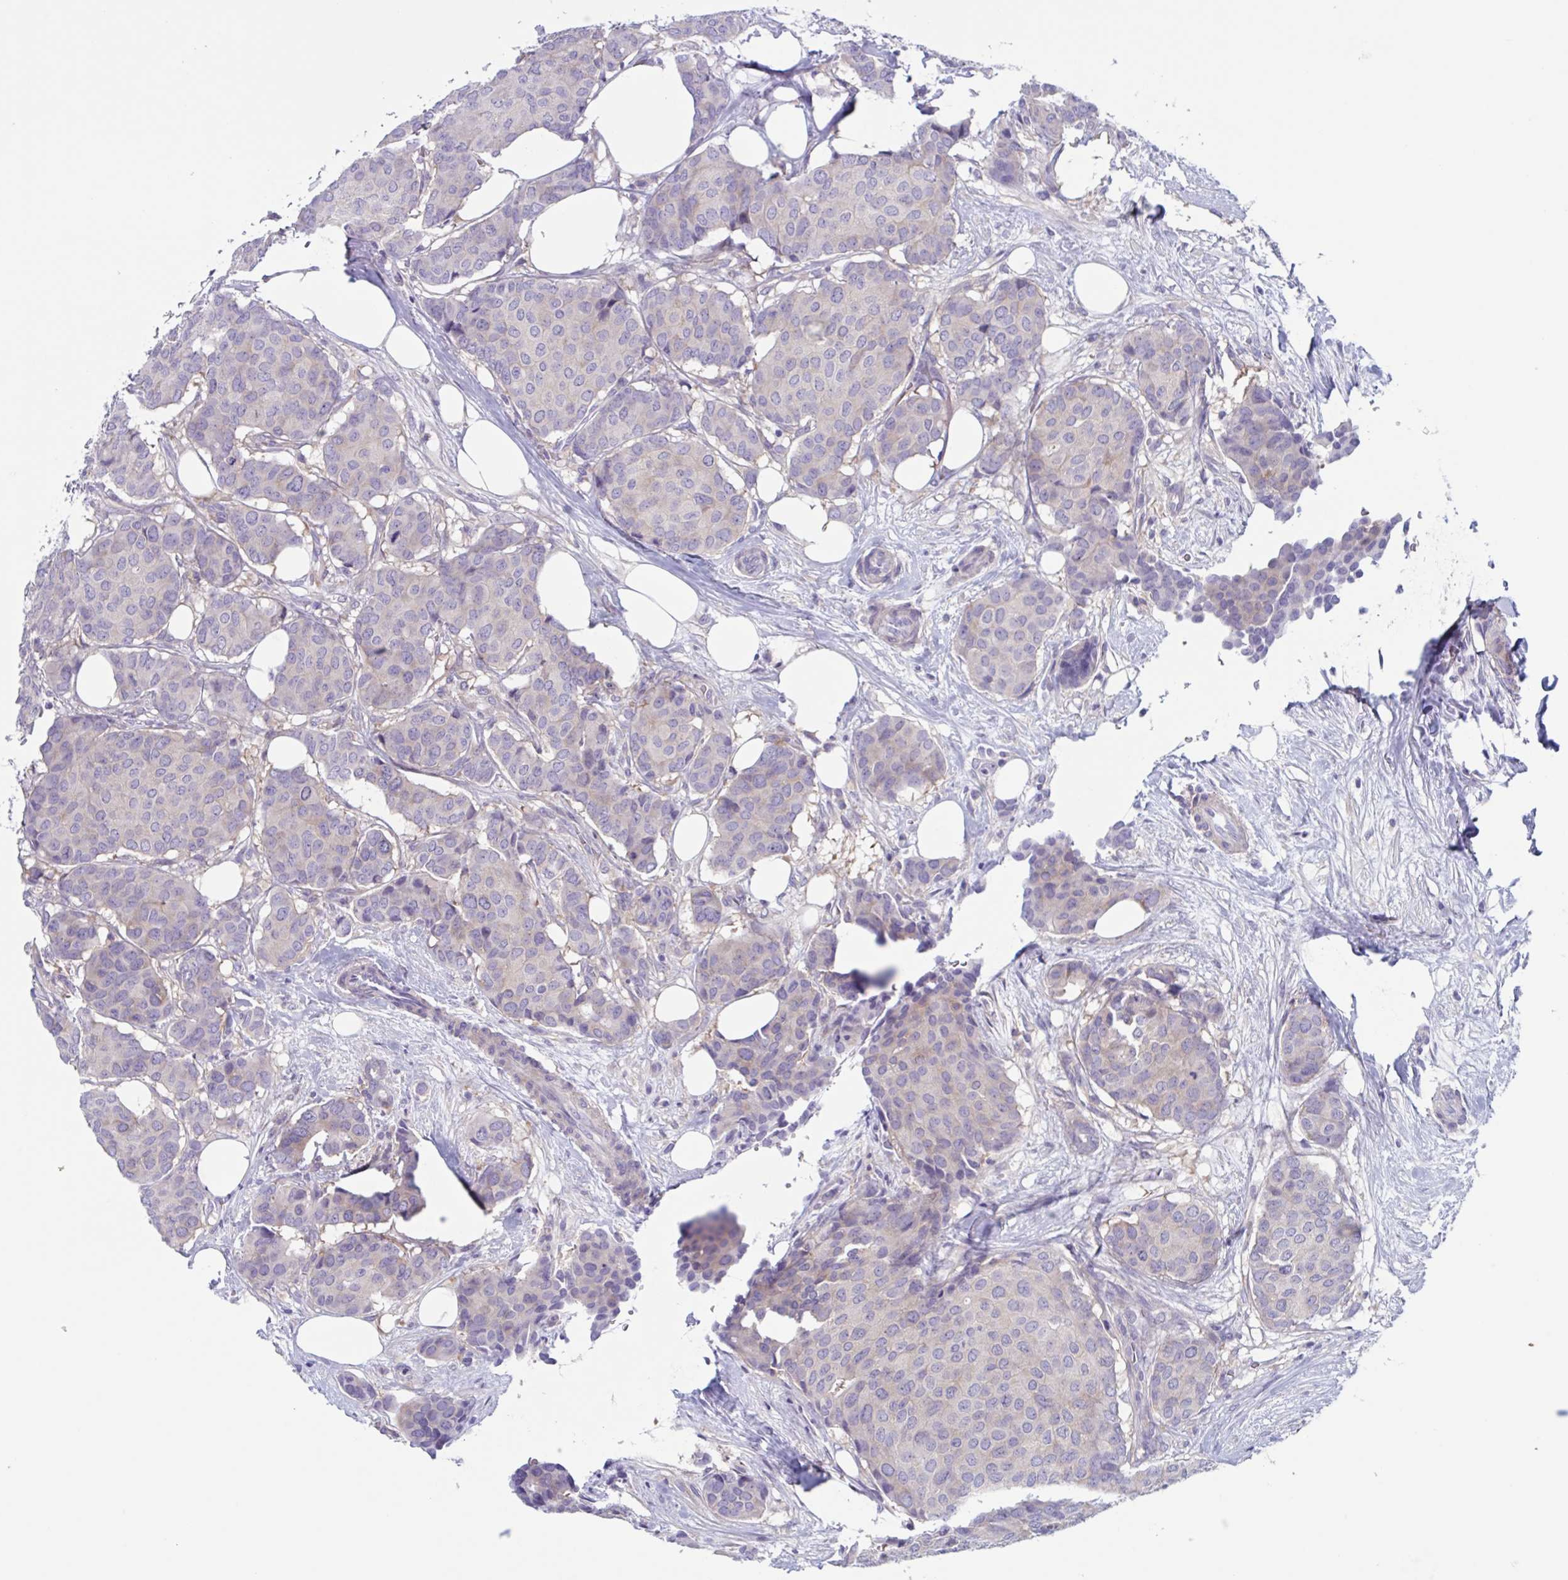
{"staining": {"intensity": "negative", "quantity": "none", "location": "none"}, "tissue": "breast cancer", "cell_type": "Tumor cells", "image_type": "cancer", "snomed": [{"axis": "morphology", "description": "Duct carcinoma"}, {"axis": "topography", "description": "Breast"}], "caption": "Immunohistochemical staining of human breast intraductal carcinoma reveals no significant expression in tumor cells.", "gene": "LPIN3", "patient": {"sex": "female", "age": 75}}